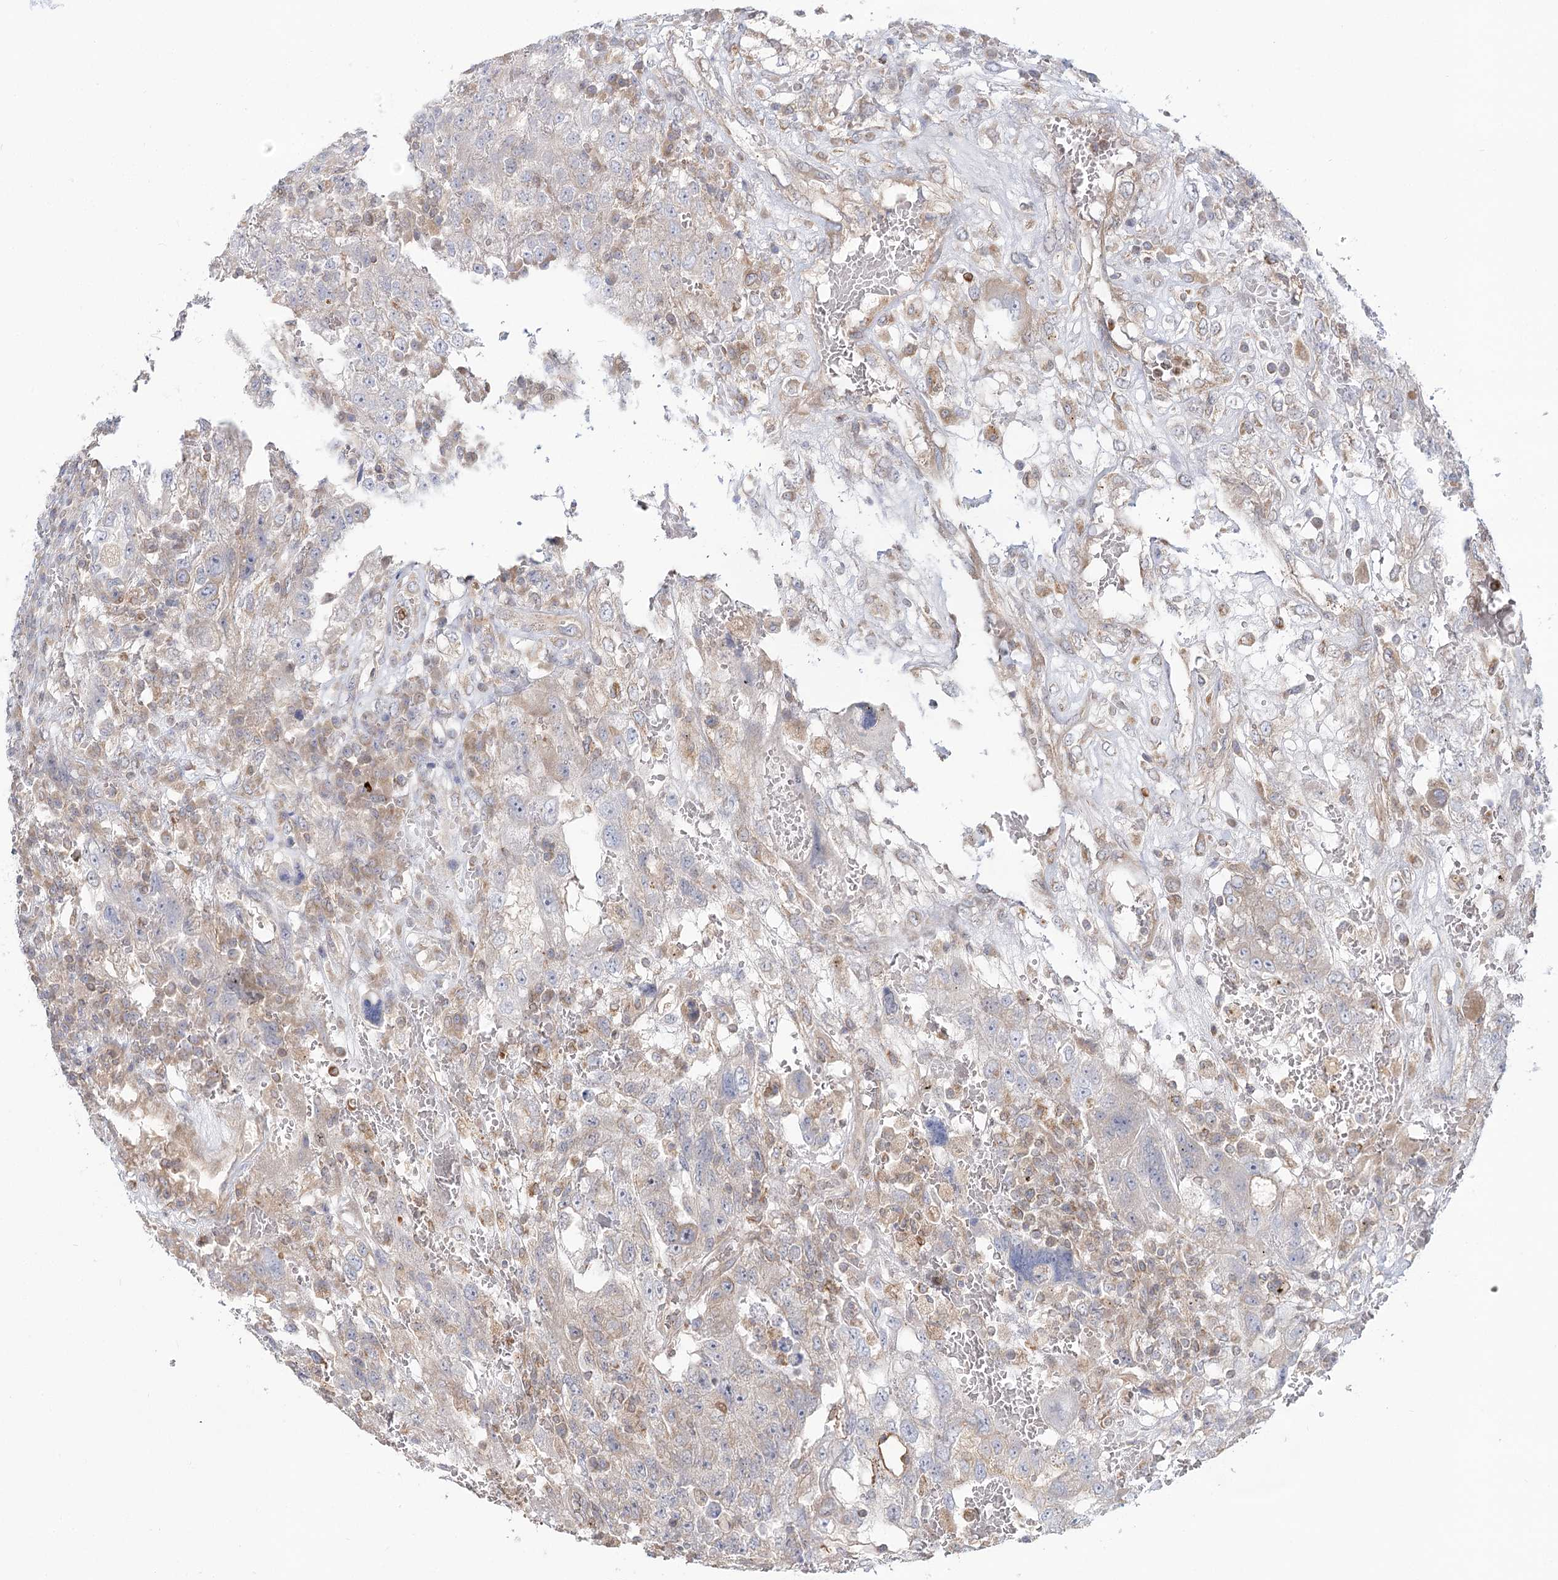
{"staining": {"intensity": "weak", "quantity": "<25%", "location": "cytoplasmic/membranous"}, "tissue": "testis cancer", "cell_type": "Tumor cells", "image_type": "cancer", "snomed": [{"axis": "morphology", "description": "Carcinoma, Embryonal, NOS"}, {"axis": "topography", "description": "Testis"}], "caption": "Immunohistochemical staining of human testis cancer (embryonal carcinoma) shows no significant staining in tumor cells. Brightfield microscopy of immunohistochemistry stained with DAB (brown) and hematoxylin (blue), captured at high magnification.", "gene": "MTMR3", "patient": {"sex": "male", "age": 26}}